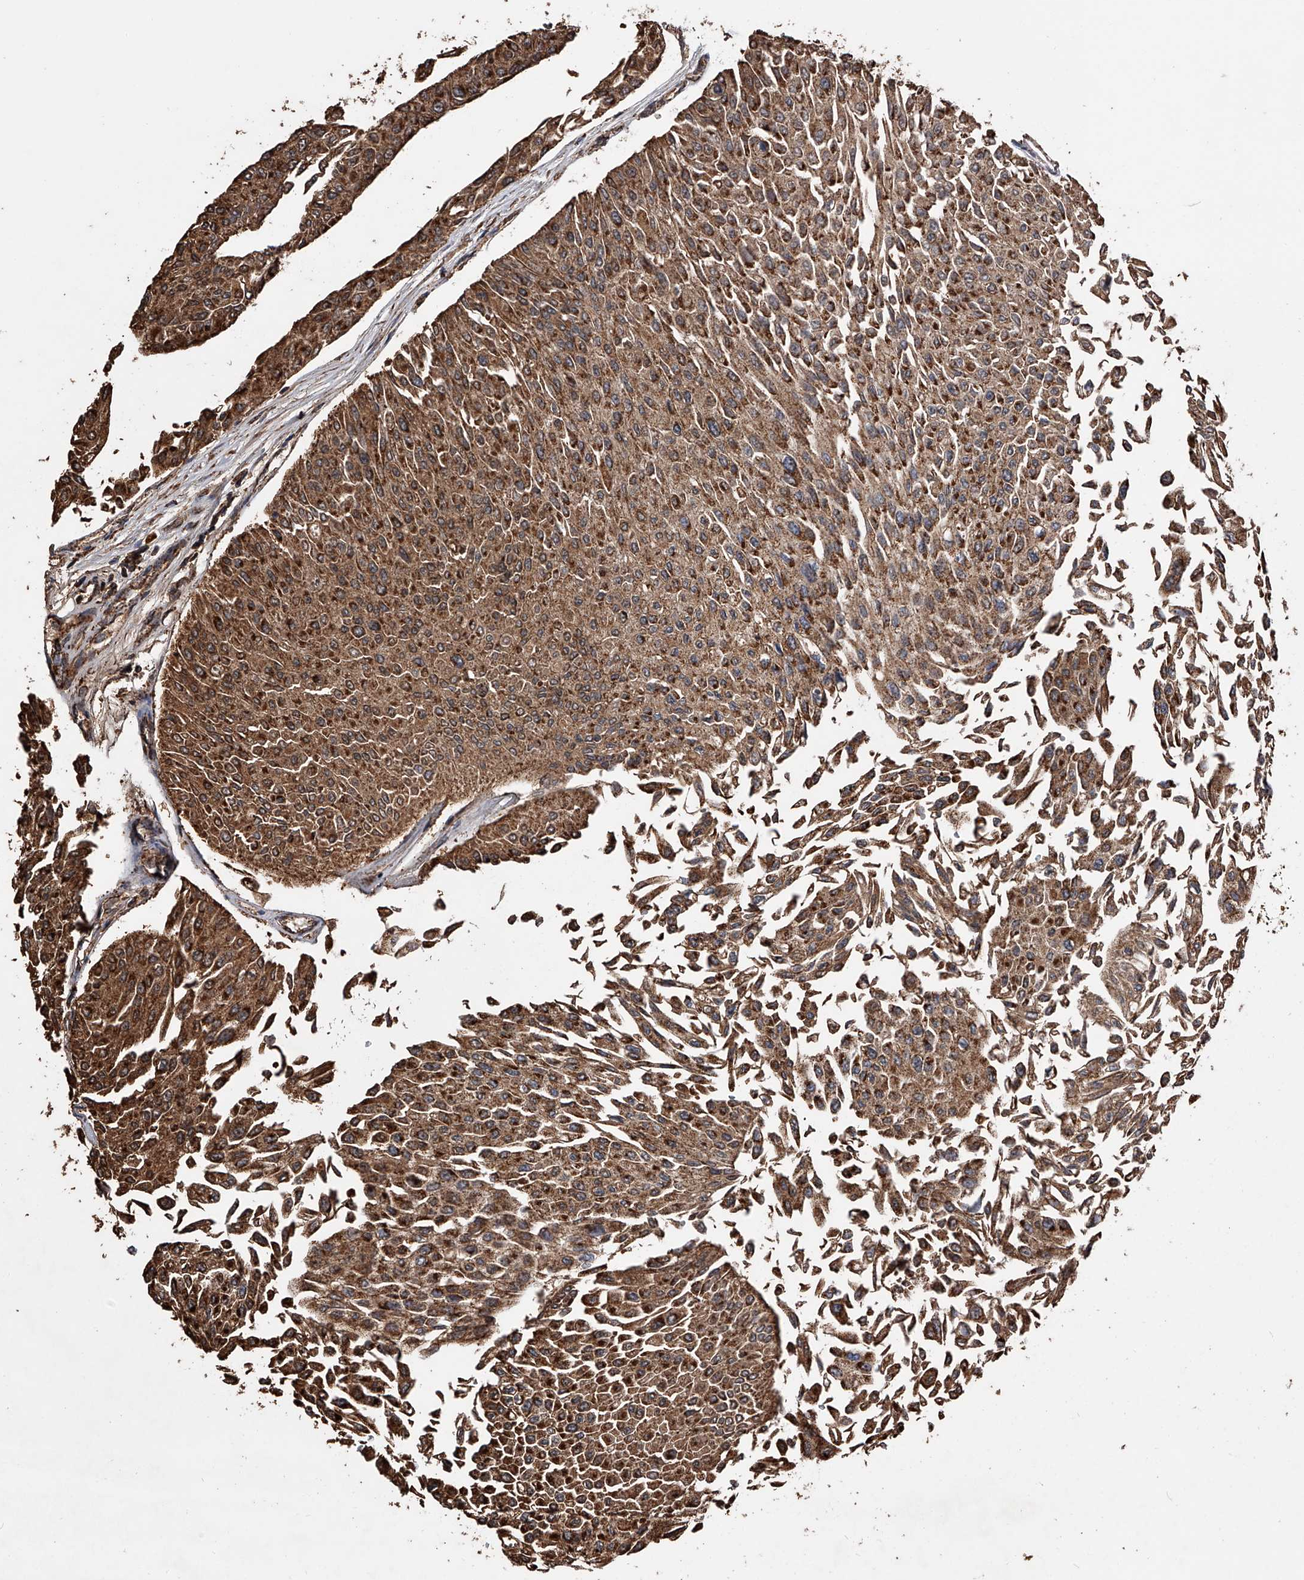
{"staining": {"intensity": "strong", "quantity": ">75%", "location": "cytoplasmic/membranous"}, "tissue": "urothelial cancer", "cell_type": "Tumor cells", "image_type": "cancer", "snomed": [{"axis": "morphology", "description": "Urothelial carcinoma, Low grade"}, {"axis": "topography", "description": "Urinary bladder"}], "caption": "Immunohistochemical staining of human urothelial cancer displays strong cytoplasmic/membranous protein positivity in about >75% of tumor cells. (brown staining indicates protein expression, while blue staining denotes nuclei).", "gene": "SMPDL3A", "patient": {"sex": "male", "age": 67}}